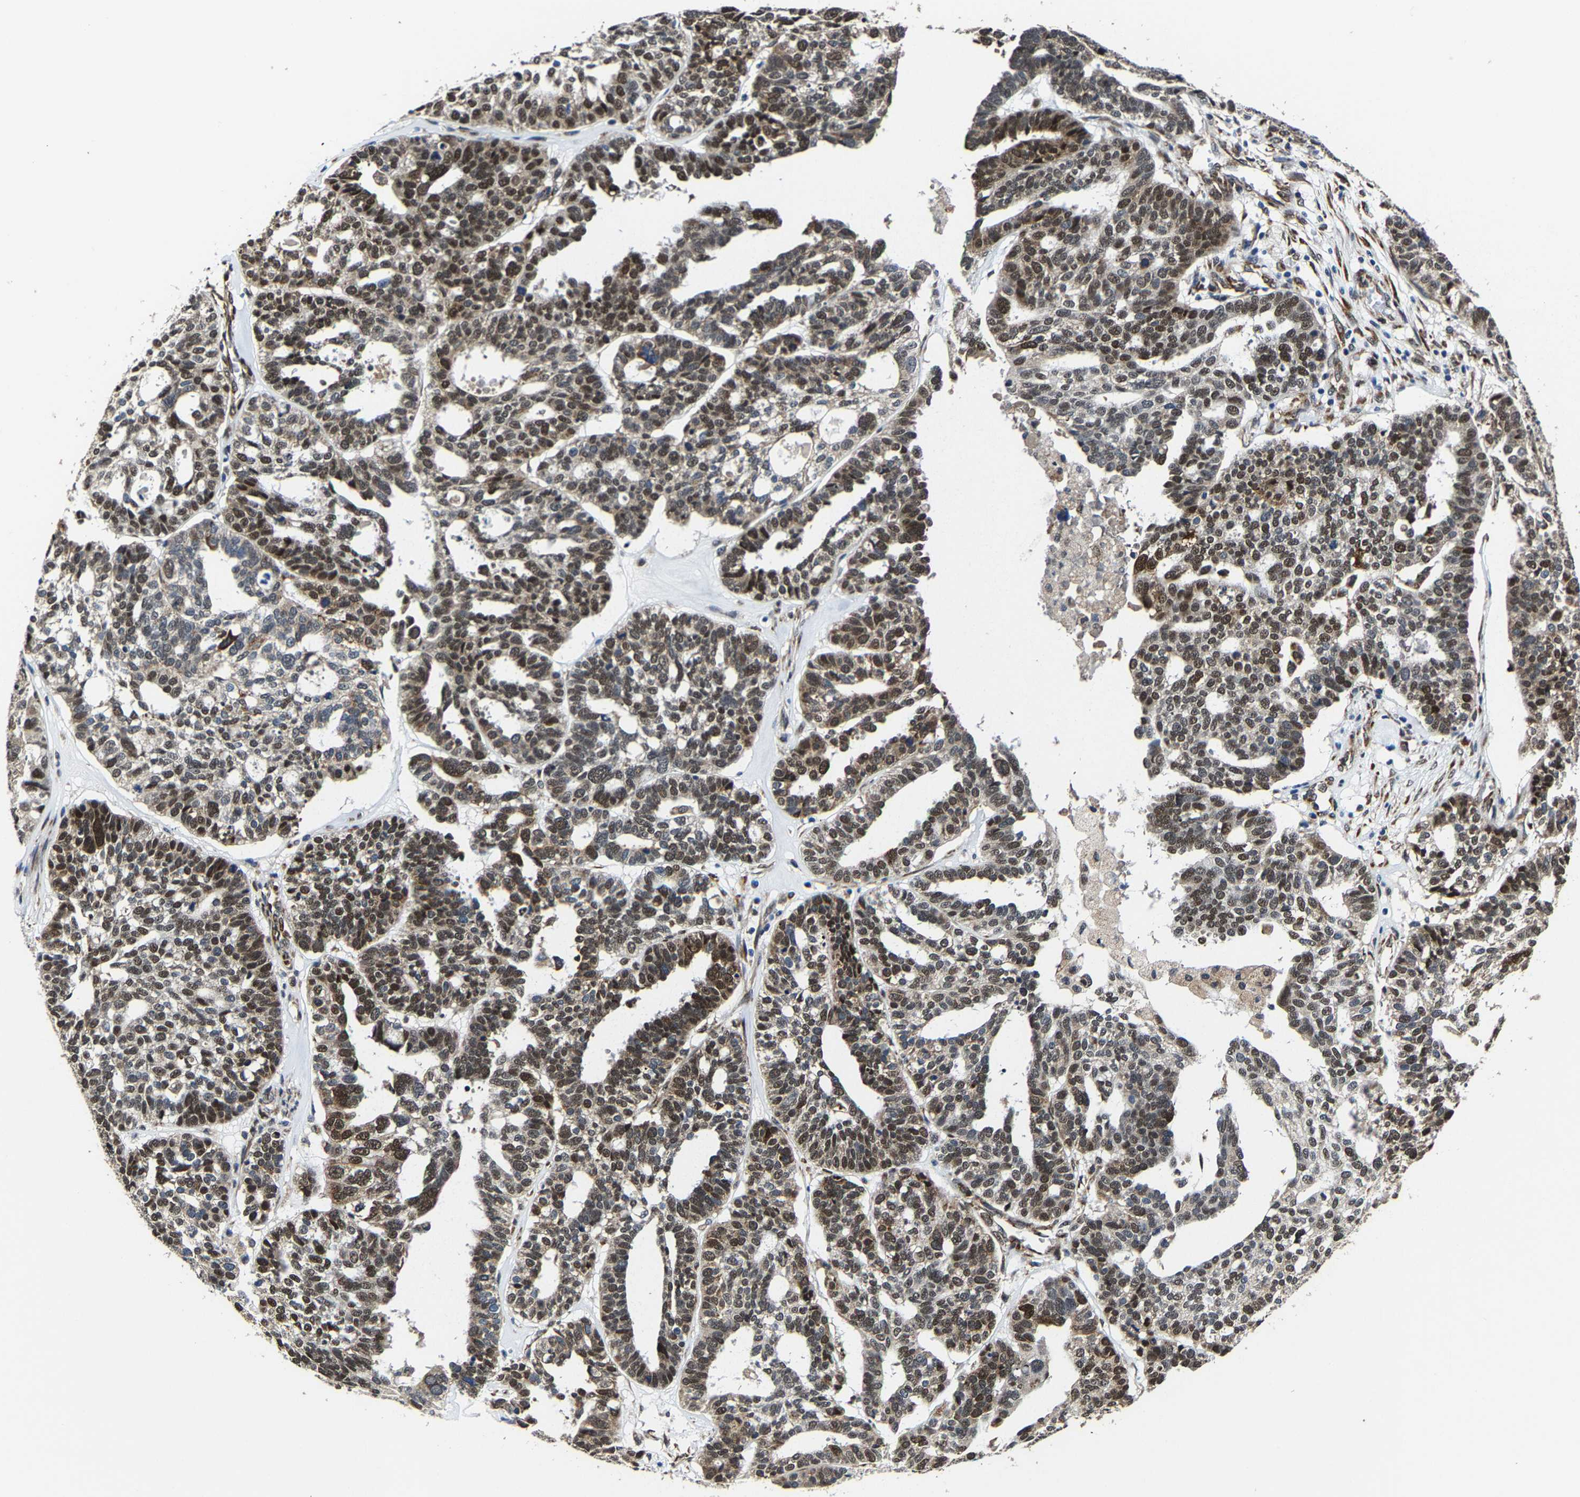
{"staining": {"intensity": "strong", "quantity": "25%-75%", "location": "cytoplasmic/membranous,nuclear"}, "tissue": "ovarian cancer", "cell_type": "Tumor cells", "image_type": "cancer", "snomed": [{"axis": "morphology", "description": "Cystadenocarcinoma, serous, NOS"}, {"axis": "topography", "description": "Ovary"}], "caption": "Ovarian cancer (serous cystadenocarcinoma) was stained to show a protein in brown. There is high levels of strong cytoplasmic/membranous and nuclear positivity in approximately 25%-75% of tumor cells. The staining is performed using DAB (3,3'-diaminobenzidine) brown chromogen to label protein expression. The nuclei are counter-stained blue using hematoxylin.", "gene": "METTL1", "patient": {"sex": "female", "age": 59}}